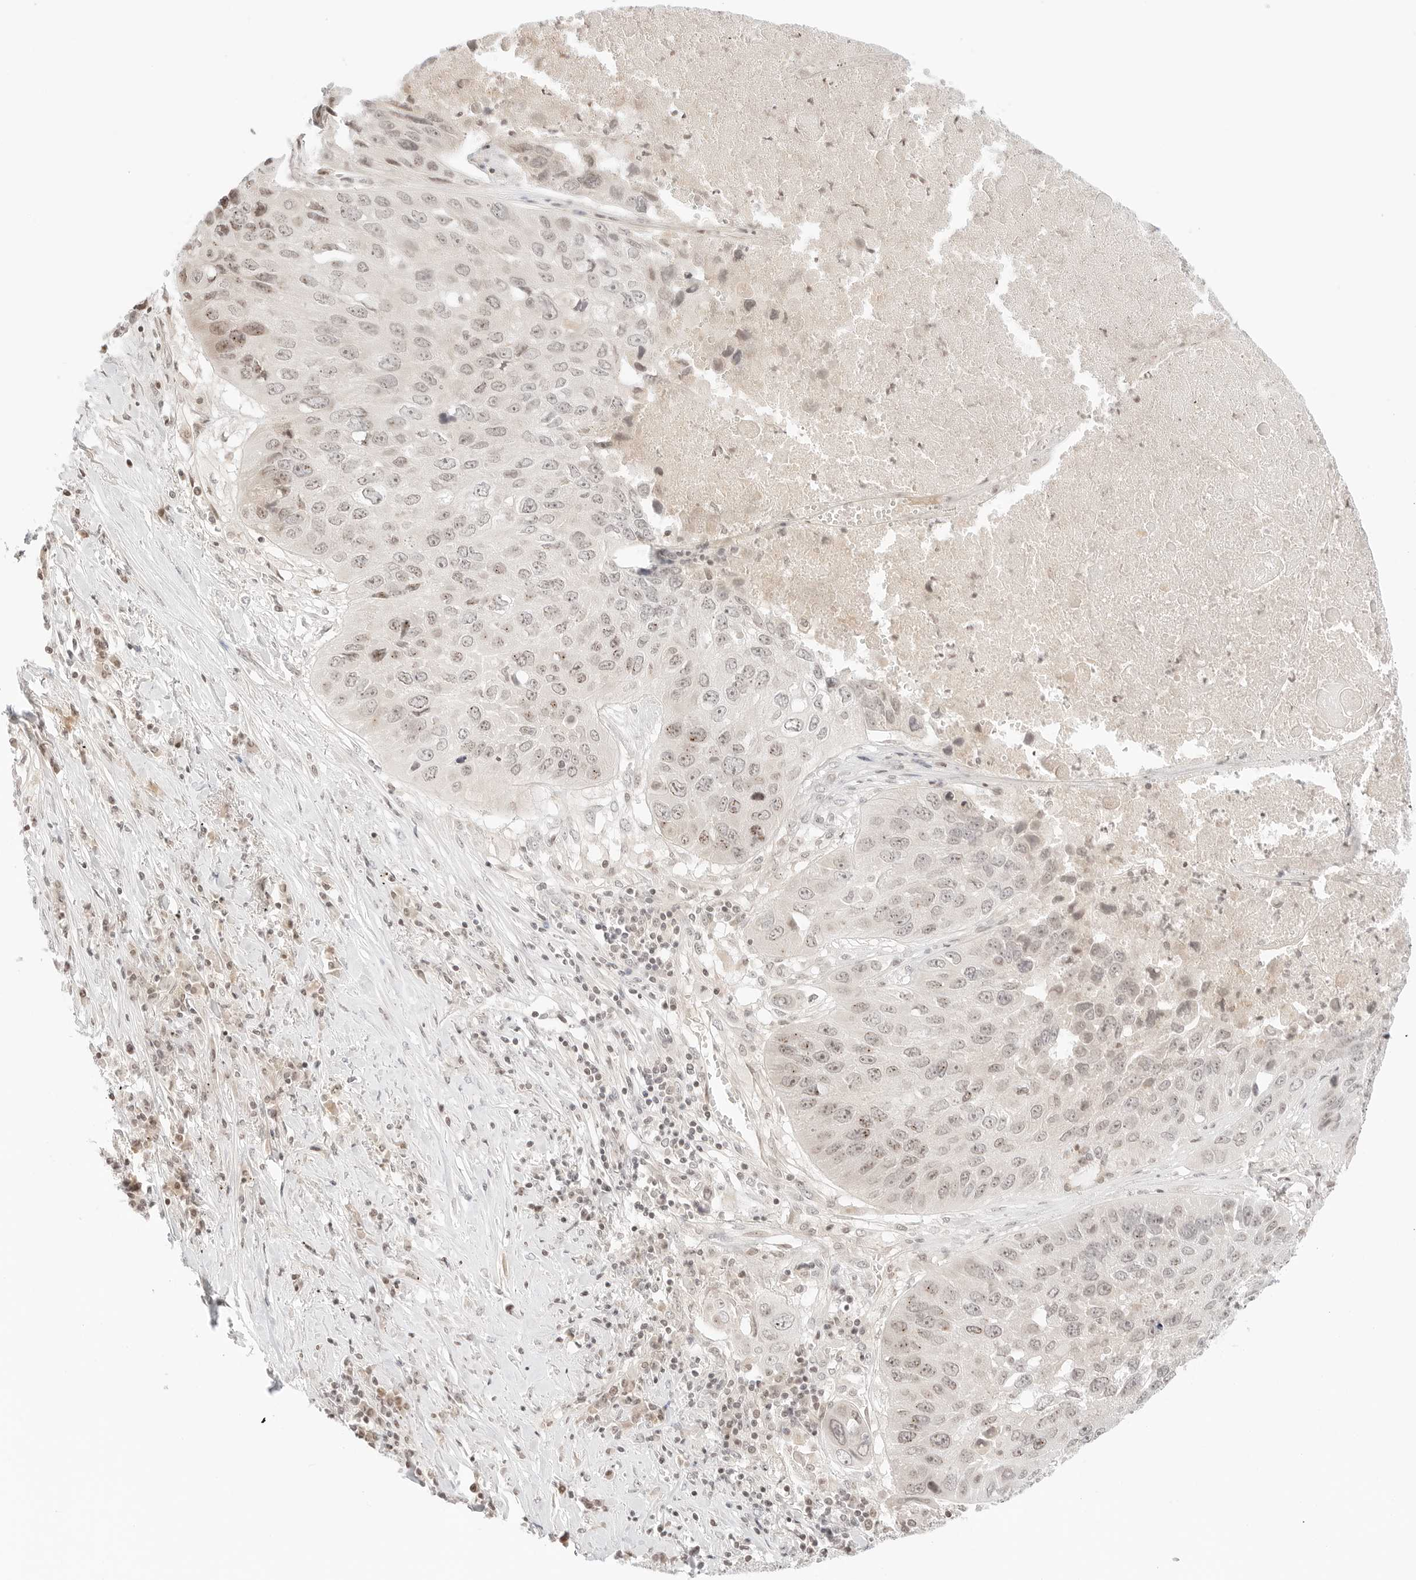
{"staining": {"intensity": "weak", "quantity": "25%-75%", "location": "nuclear"}, "tissue": "lung cancer", "cell_type": "Tumor cells", "image_type": "cancer", "snomed": [{"axis": "morphology", "description": "Squamous cell carcinoma, NOS"}, {"axis": "topography", "description": "Lung"}], "caption": "About 25%-75% of tumor cells in human squamous cell carcinoma (lung) reveal weak nuclear protein positivity as visualized by brown immunohistochemical staining.", "gene": "RPS6KL1", "patient": {"sex": "male", "age": 61}}